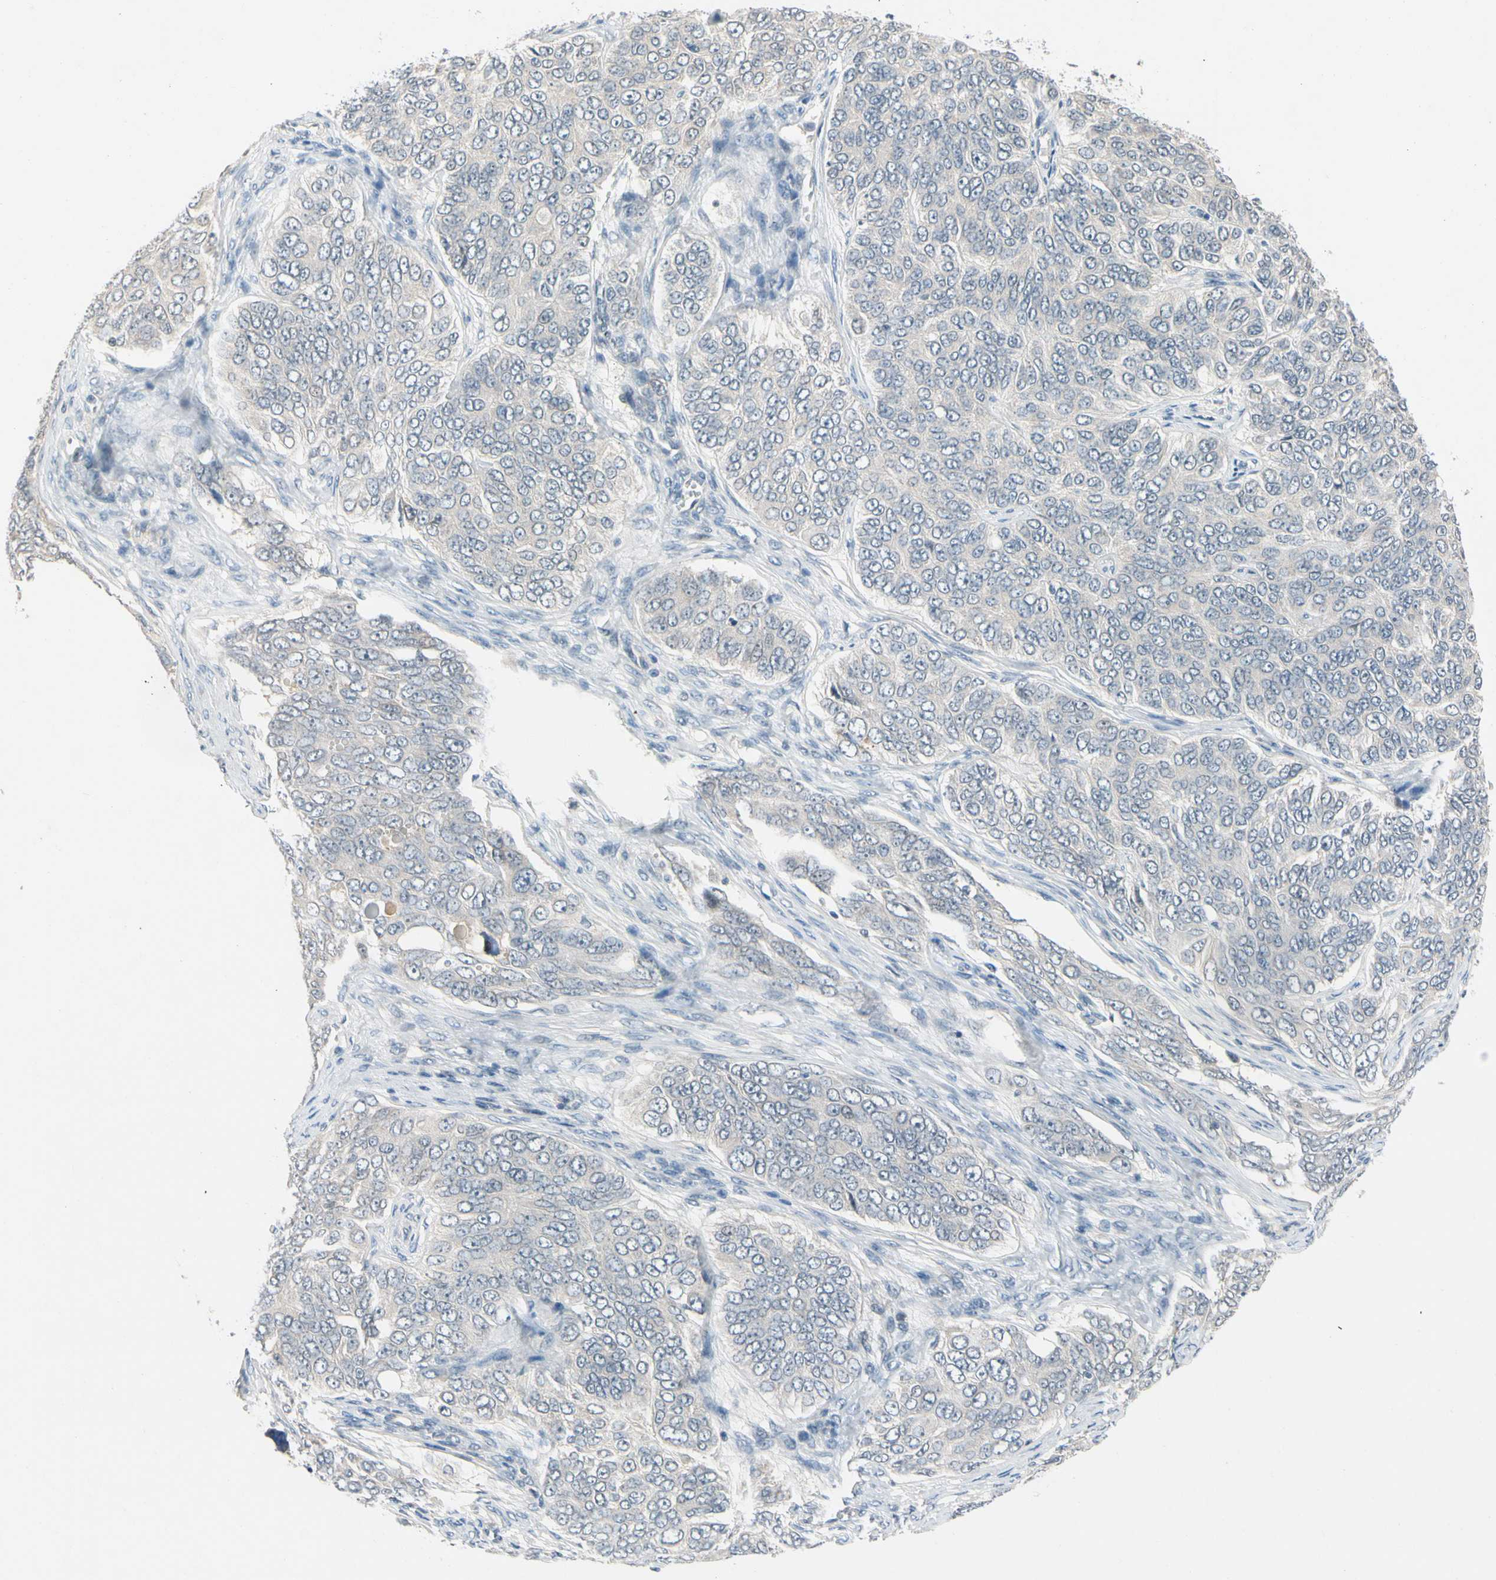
{"staining": {"intensity": "negative", "quantity": "none", "location": "none"}, "tissue": "ovarian cancer", "cell_type": "Tumor cells", "image_type": "cancer", "snomed": [{"axis": "morphology", "description": "Carcinoma, endometroid"}, {"axis": "topography", "description": "Ovary"}], "caption": "This image is of ovarian endometroid carcinoma stained with immunohistochemistry to label a protein in brown with the nuclei are counter-stained blue. There is no expression in tumor cells.", "gene": "SLC27A6", "patient": {"sex": "female", "age": 51}}